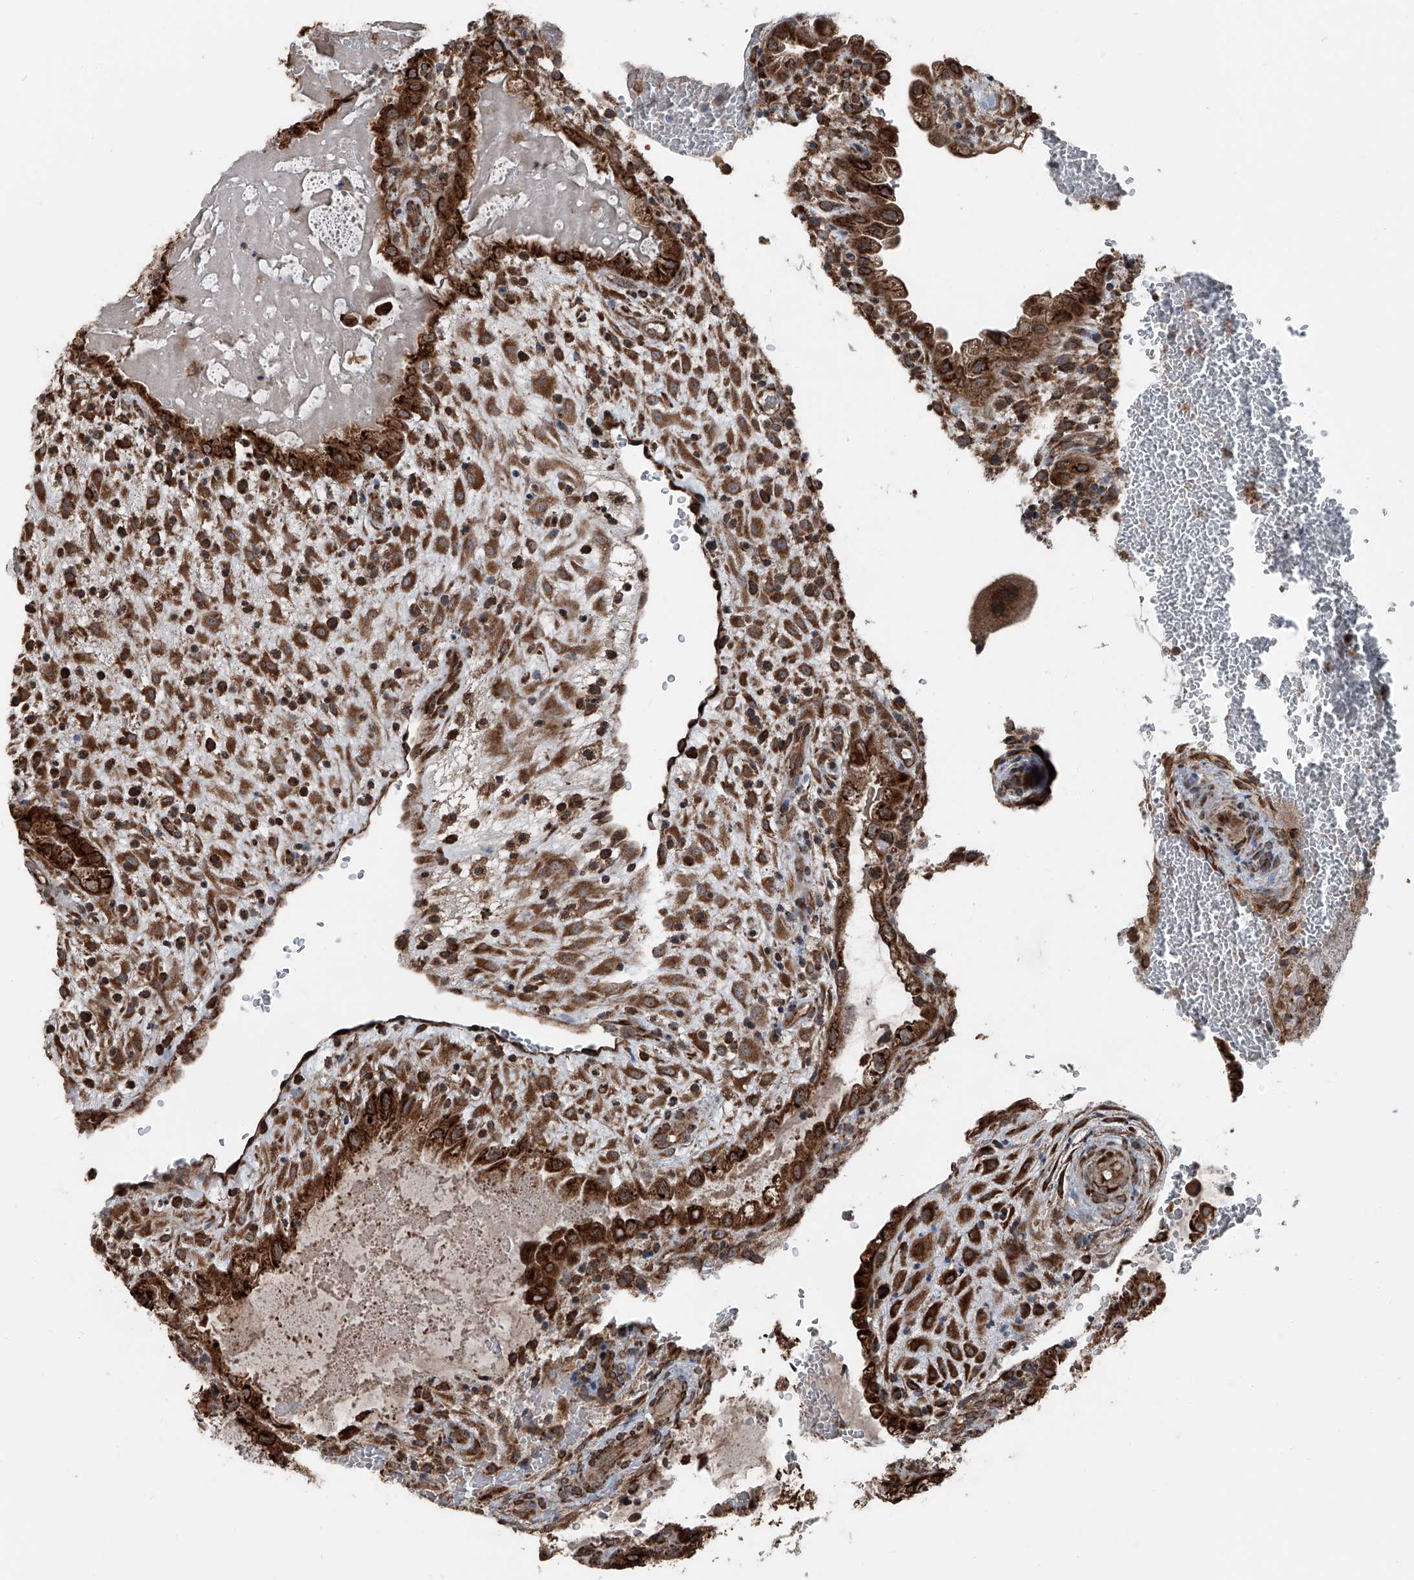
{"staining": {"intensity": "moderate", "quantity": ">75%", "location": "cytoplasmic/membranous"}, "tissue": "placenta", "cell_type": "Decidual cells", "image_type": "normal", "snomed": [{"axis": "morphology", "description": "Normal tissue, NOS"}, {"axis": "topography", "description": "Placenta"}], "caption": "Protein expression analysis of normal human placenta reveals moderate cytoplasmic/membranous staining in about >75% of decidual cells.", "gene": "LIMK1", "patient": {"sex": "female", "age": 35}}